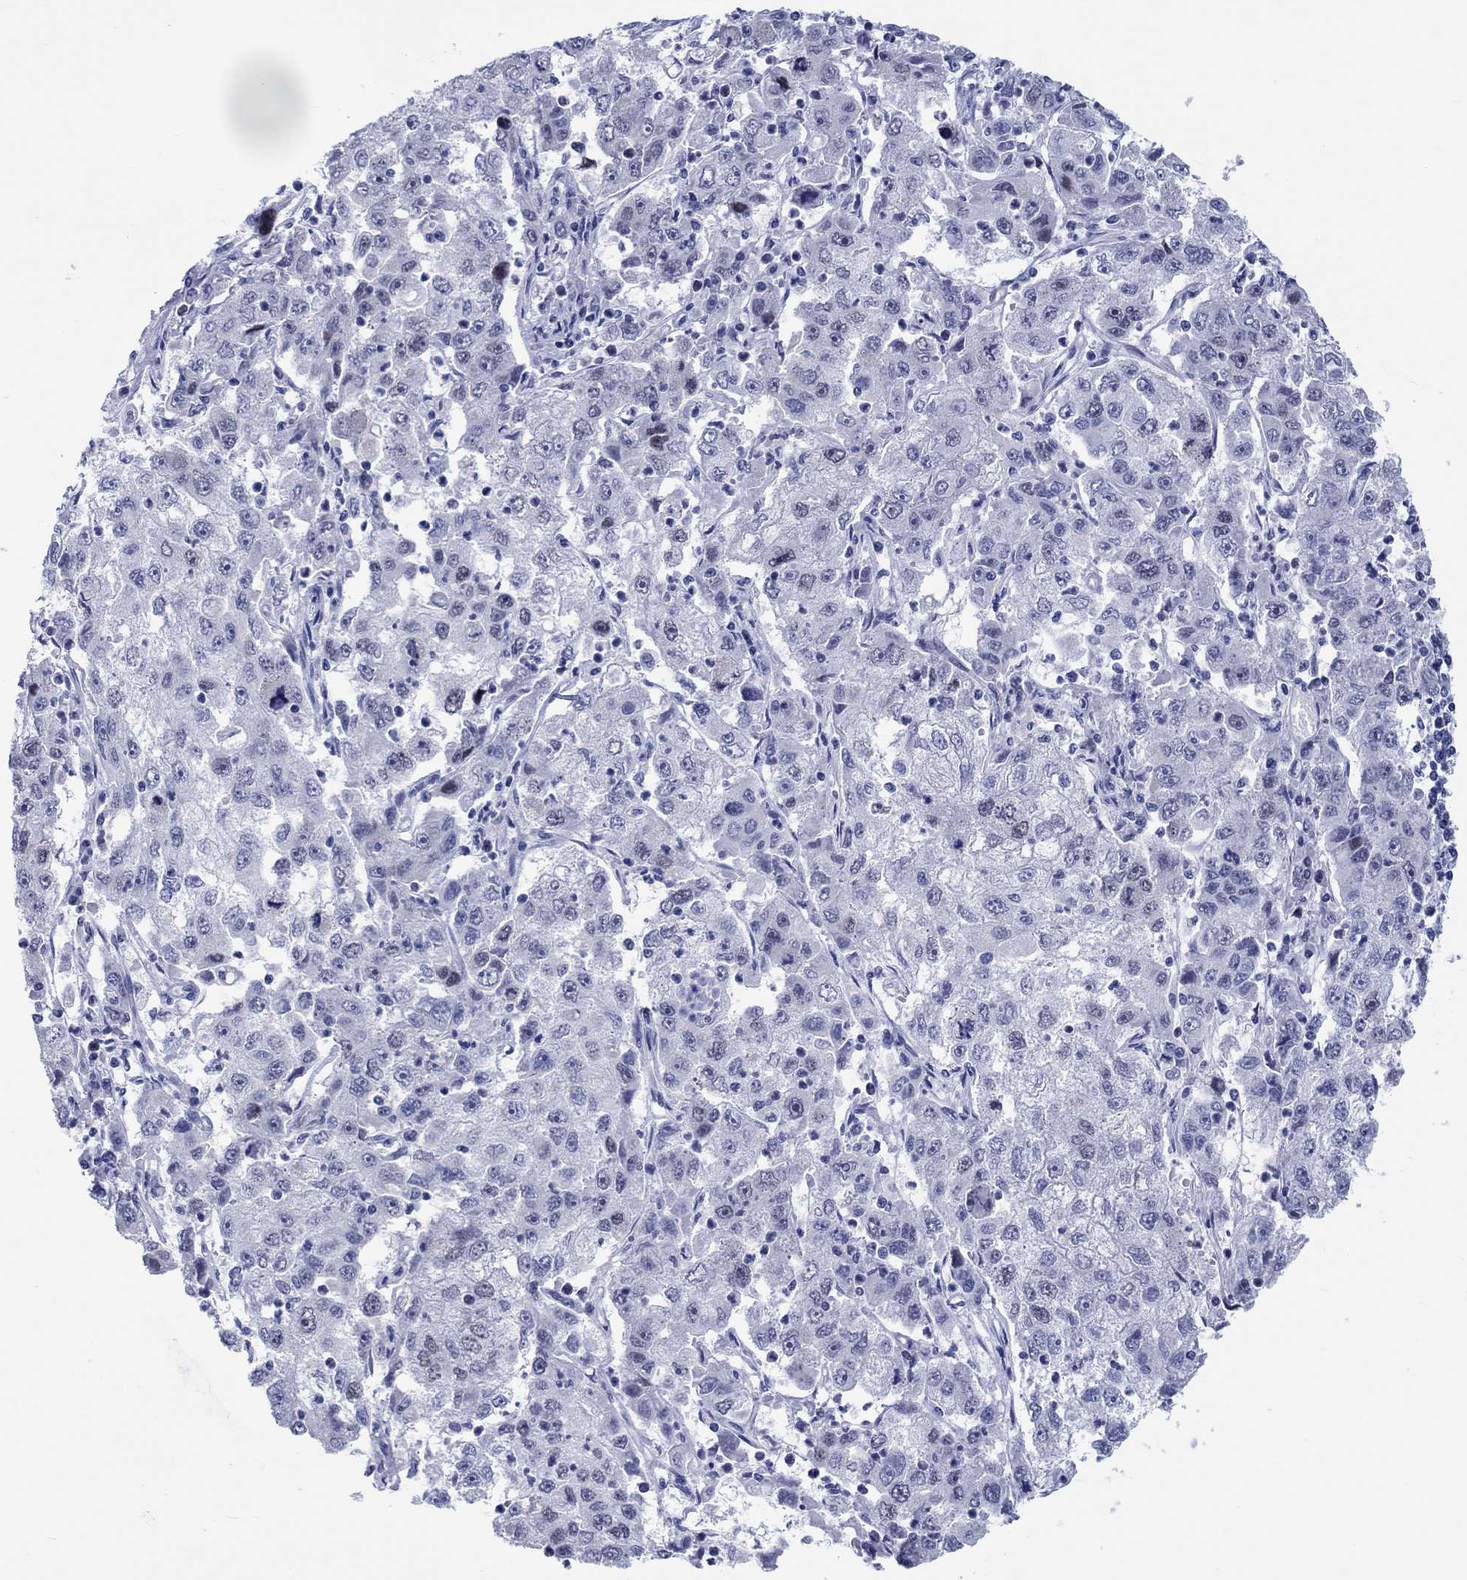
{"staining": {"intensity": "negative", "quantity": "none", "location": "none"}, "tissue": "cervical cancer", "cell_type": "Tumor cells", "image_type": "cancer", "snomed": [{"axis": "morphology", "description": "Squamous cell carcinoma, NOS"}, {"axis": "topography", "description": "Cervix"}], "caption": "Immunohistochemistry (IHC) histopathology image of squamous cell carcinoma (cervical) stained for a protein (brown), which displays no expression in tumor cells.", "gene": "CDCA2", "patient": {"sex": "female", "age": 36}}